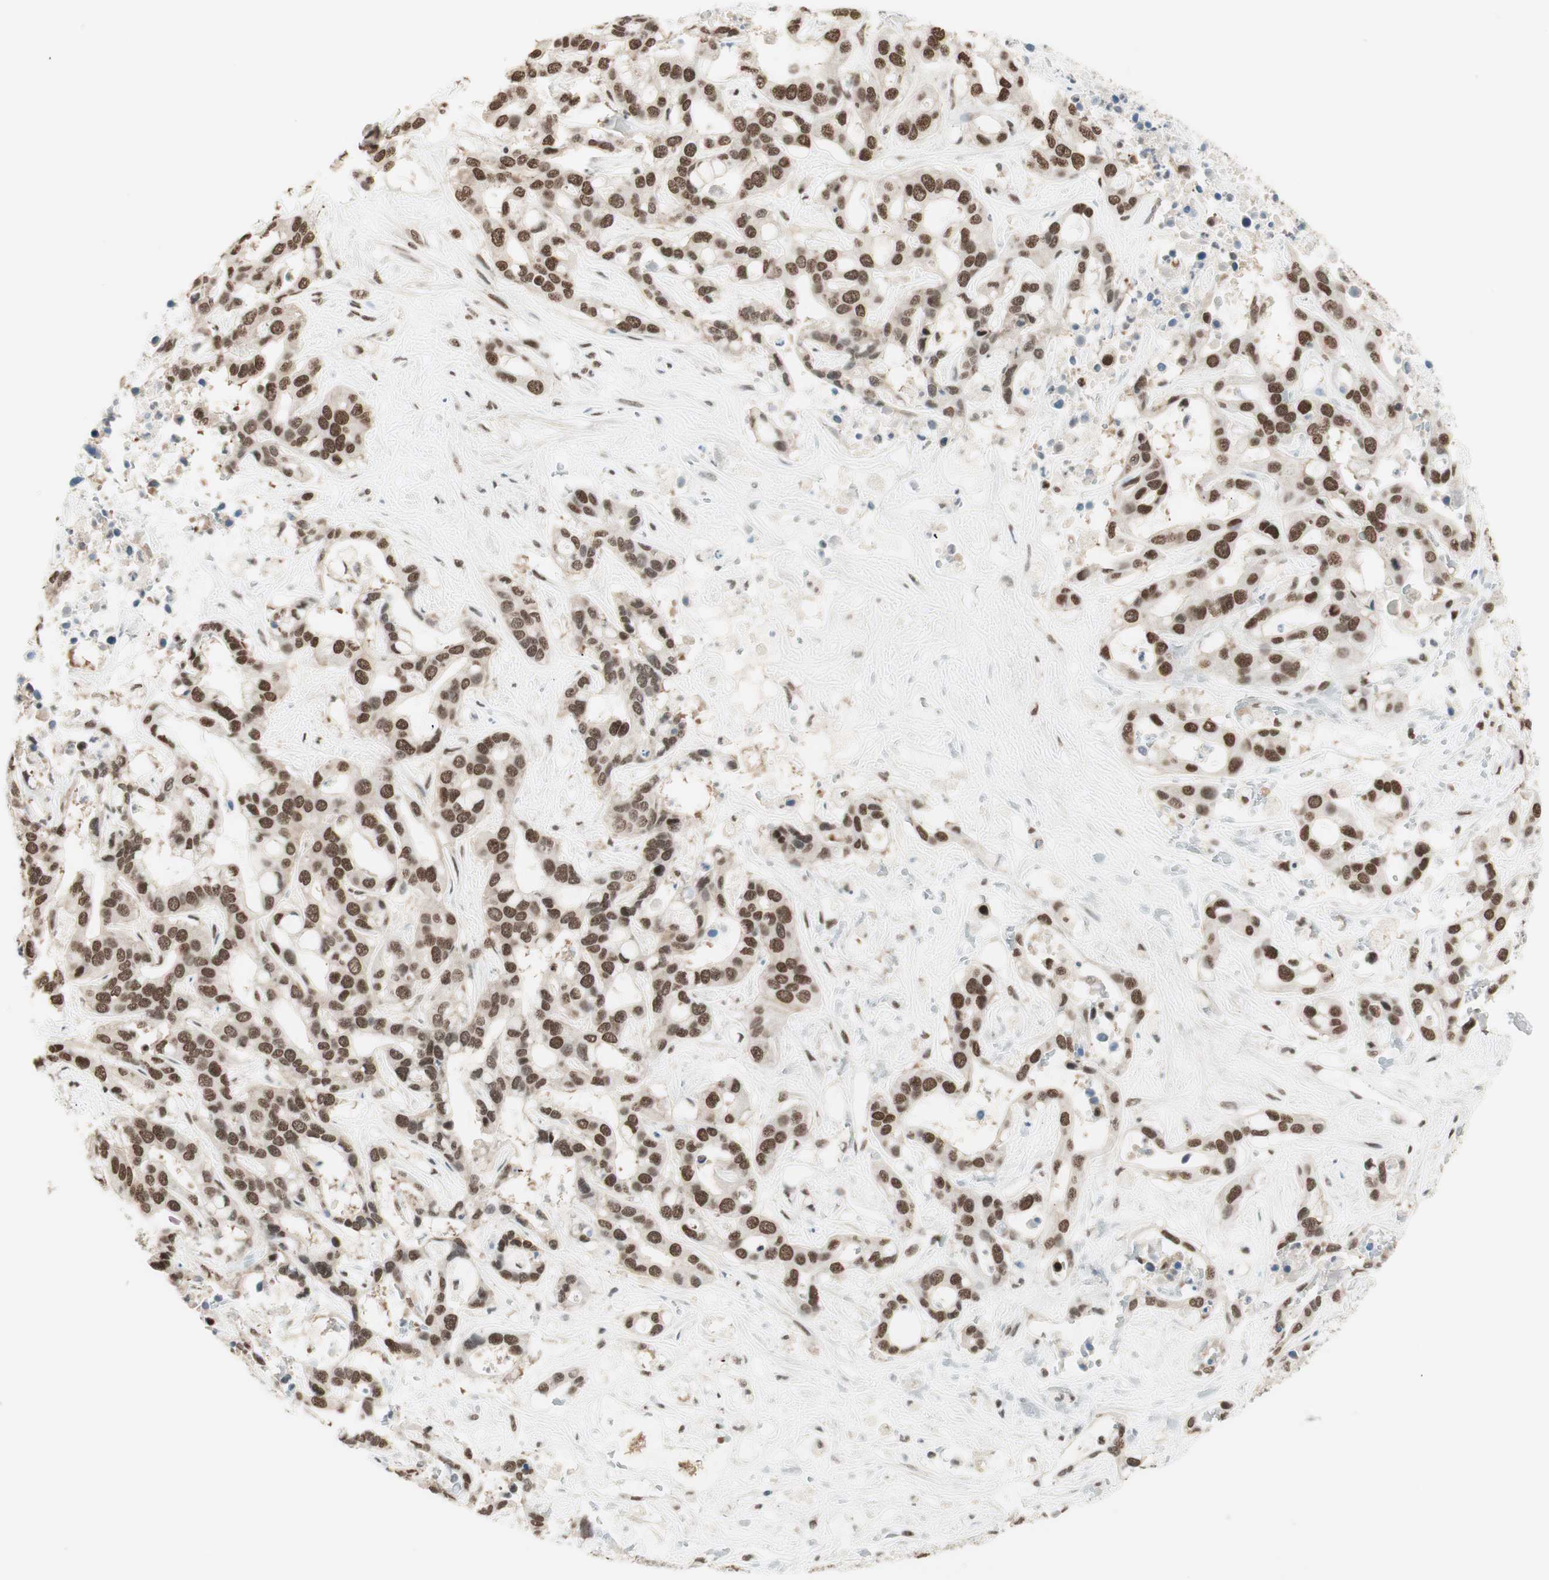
{"staining": {"intensity": "moderate", "quantity": ">75%", "location": "nuclear"}, "tissue": "liver cancer", "cell_type": "Tumor cells", "image_type": "cancer", "snomed": [{"axis": "morphology", "description": "Cholangiocarcinoma"}, {"axis": "topography", "description": "Liver"}], "caption": "Protein staining of liver cancer tissue demonstrates moderate nuclear expression in about >75% of tumor cells.", "gene": "SMARCE1", "patient": {"sex": "female", "age": 65}}